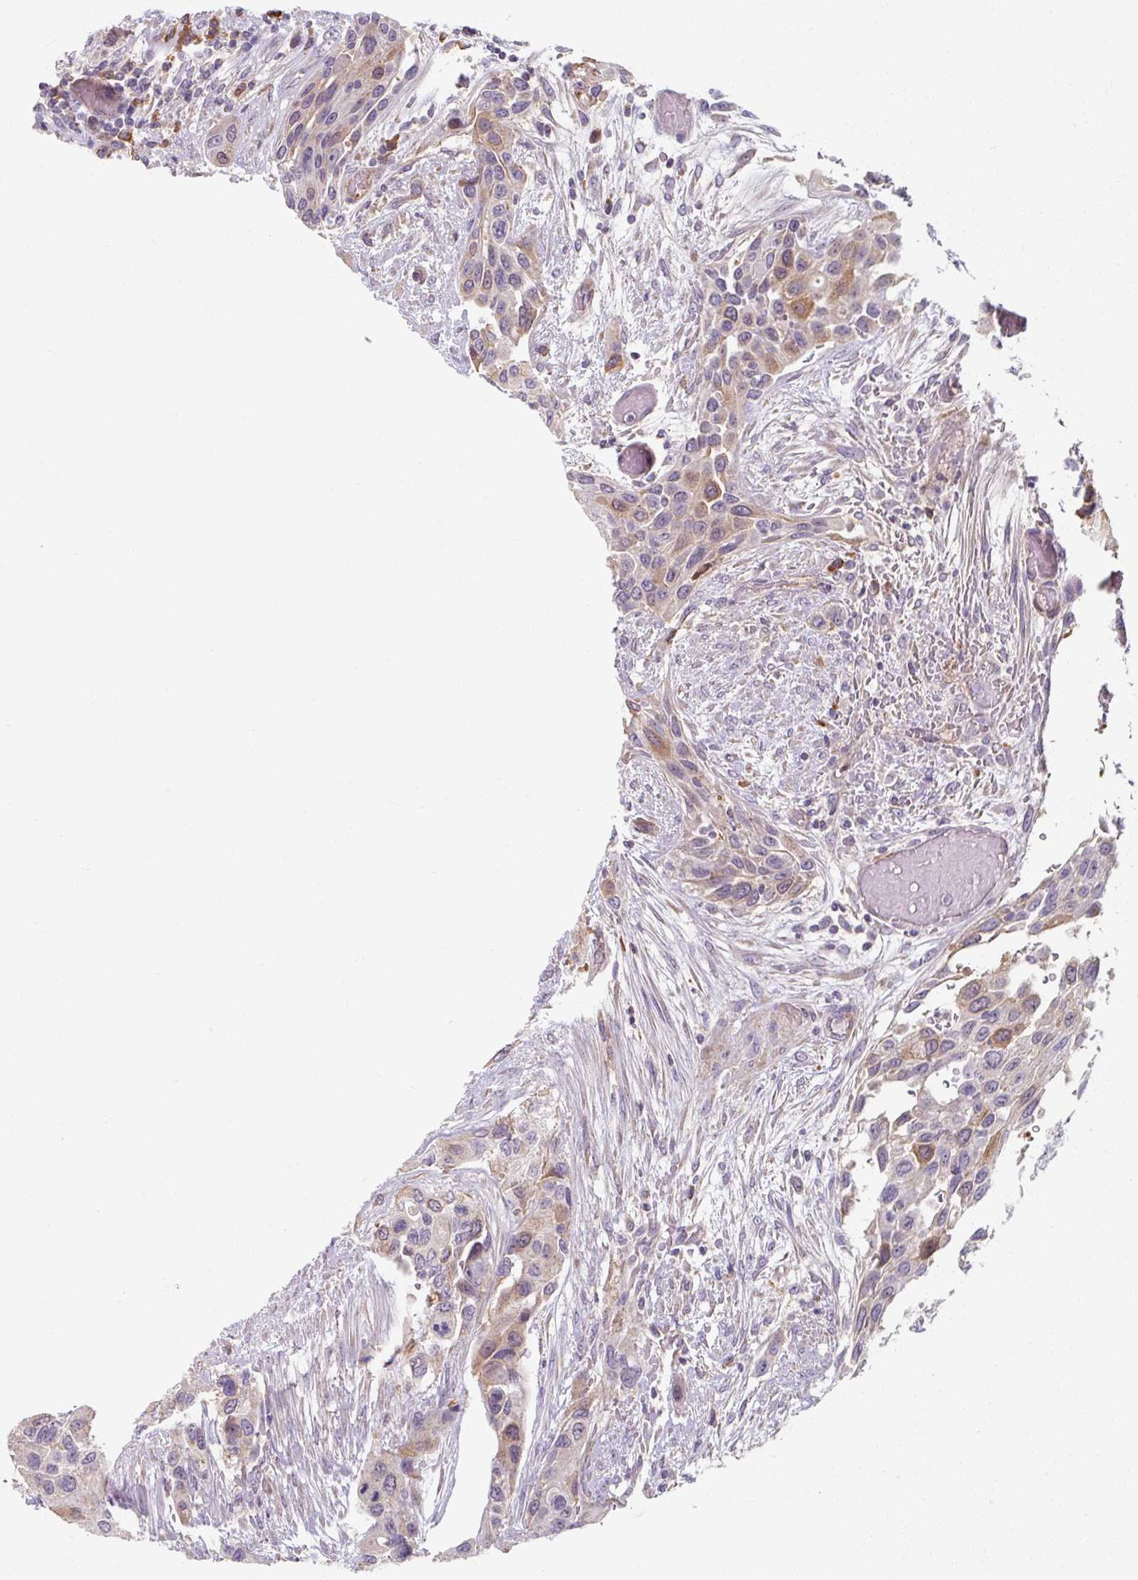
{"staining": {"intensity": "weak", "quantity": "25%-75%", "location": "cytoplasmic/membranous"}, "tissue": "urothelial cancer", "cell_type": "Tumor cells", "image_type": "cancer", "snomed": [{"axis": "morphology", "description": "Normal tissue, NOS"}, {"axis": "morphology", "description": "Urothelial carcinoma, High grade"}, {"axis": "topography", "description": "Vascular tissue"}, {"axis": "topography", "description": "Urinary bladder"}], "caption": "This is a histology image of immunohistochemistry (IHC) staining of urothelial carcinoma (high-grade), which shows weak expression in the cytoplasmic/membranous of tumor cells.", "gene": "TSEN54", "patient": {"sex": "female", "age": 56}}